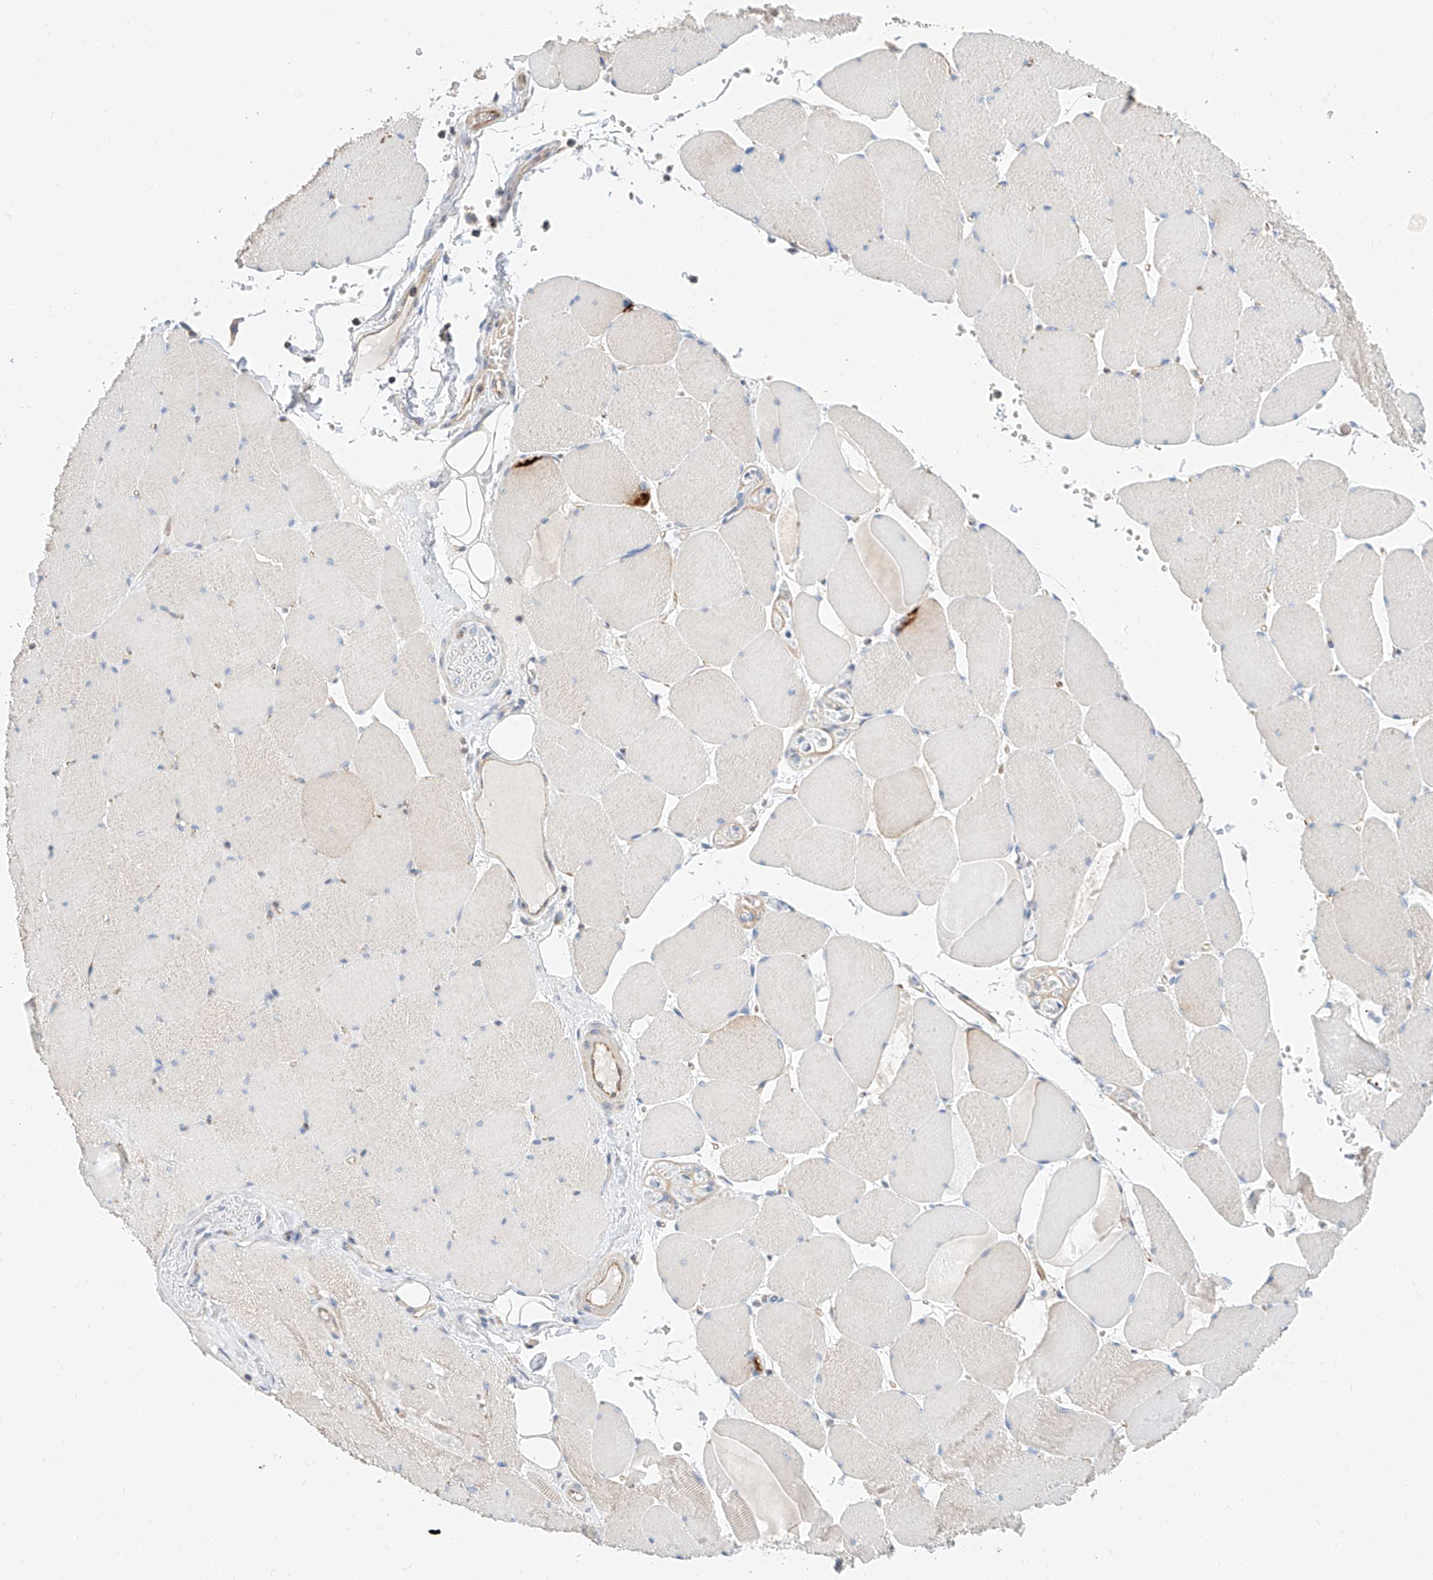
{"staining": {"intensity": "negative", "quantity": "none", "location": "none"}, "tissue": "skeletal muscle", "cell_type": "Myocytes", "image_type": "normal", "snomed": [{"axis": "morphology", "description": "Normal tissue, NOS"}, {"axis": "topography", "description": "Skeletal muscle"}, {"axis": "topography", "description": "Head-Neck"}], "caption": "The IHC micrograph has no significant positivity in myocytes of skeletal muscle. (Brightfield microscopy of DAB immunohistochemistry at high magnification).", "gene": "GLMN", "patient": {"sex": "male", "age": 66}}